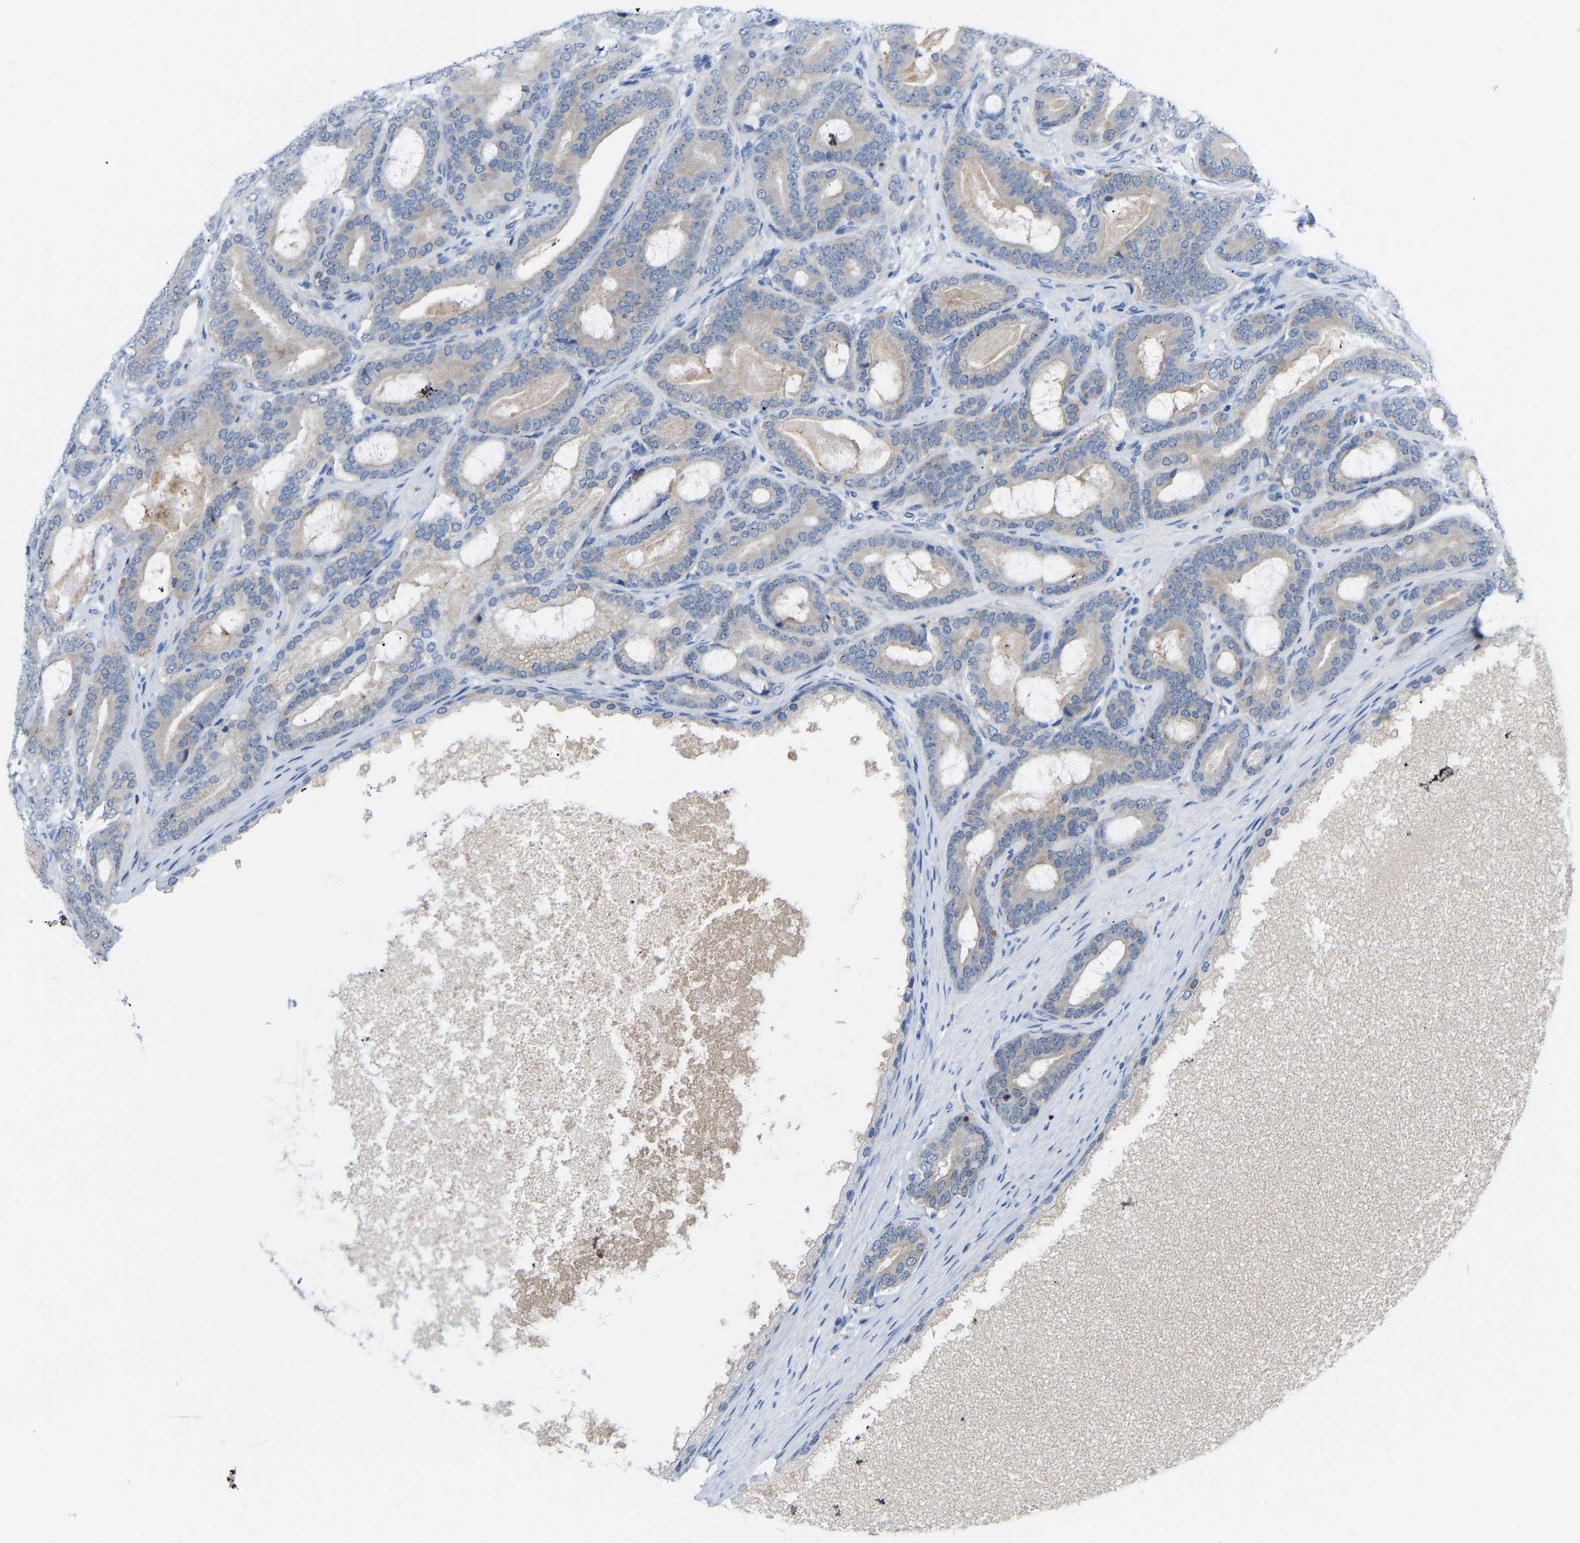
{"staining": {"intensity": "weak", "quantity": "<25%", "location": "cytoplasmic/membranous"}, "tissue": "prostate cancer", "cell_type": "Tumor cells", "image_type": "cancer", "snomed": [{"axis": "morphology", "description": "Adenocarcinoma, High grade"}, {"axis": "topography", "description": "Prostate"}], "caption": "The immunohistochemistry histopathology image has no significant expression in tumor cells of high-grade adenocarcinoma (prostate) tissue.", "gene": "ABTB2", "patient": {"sex": "male", "age": 60}}